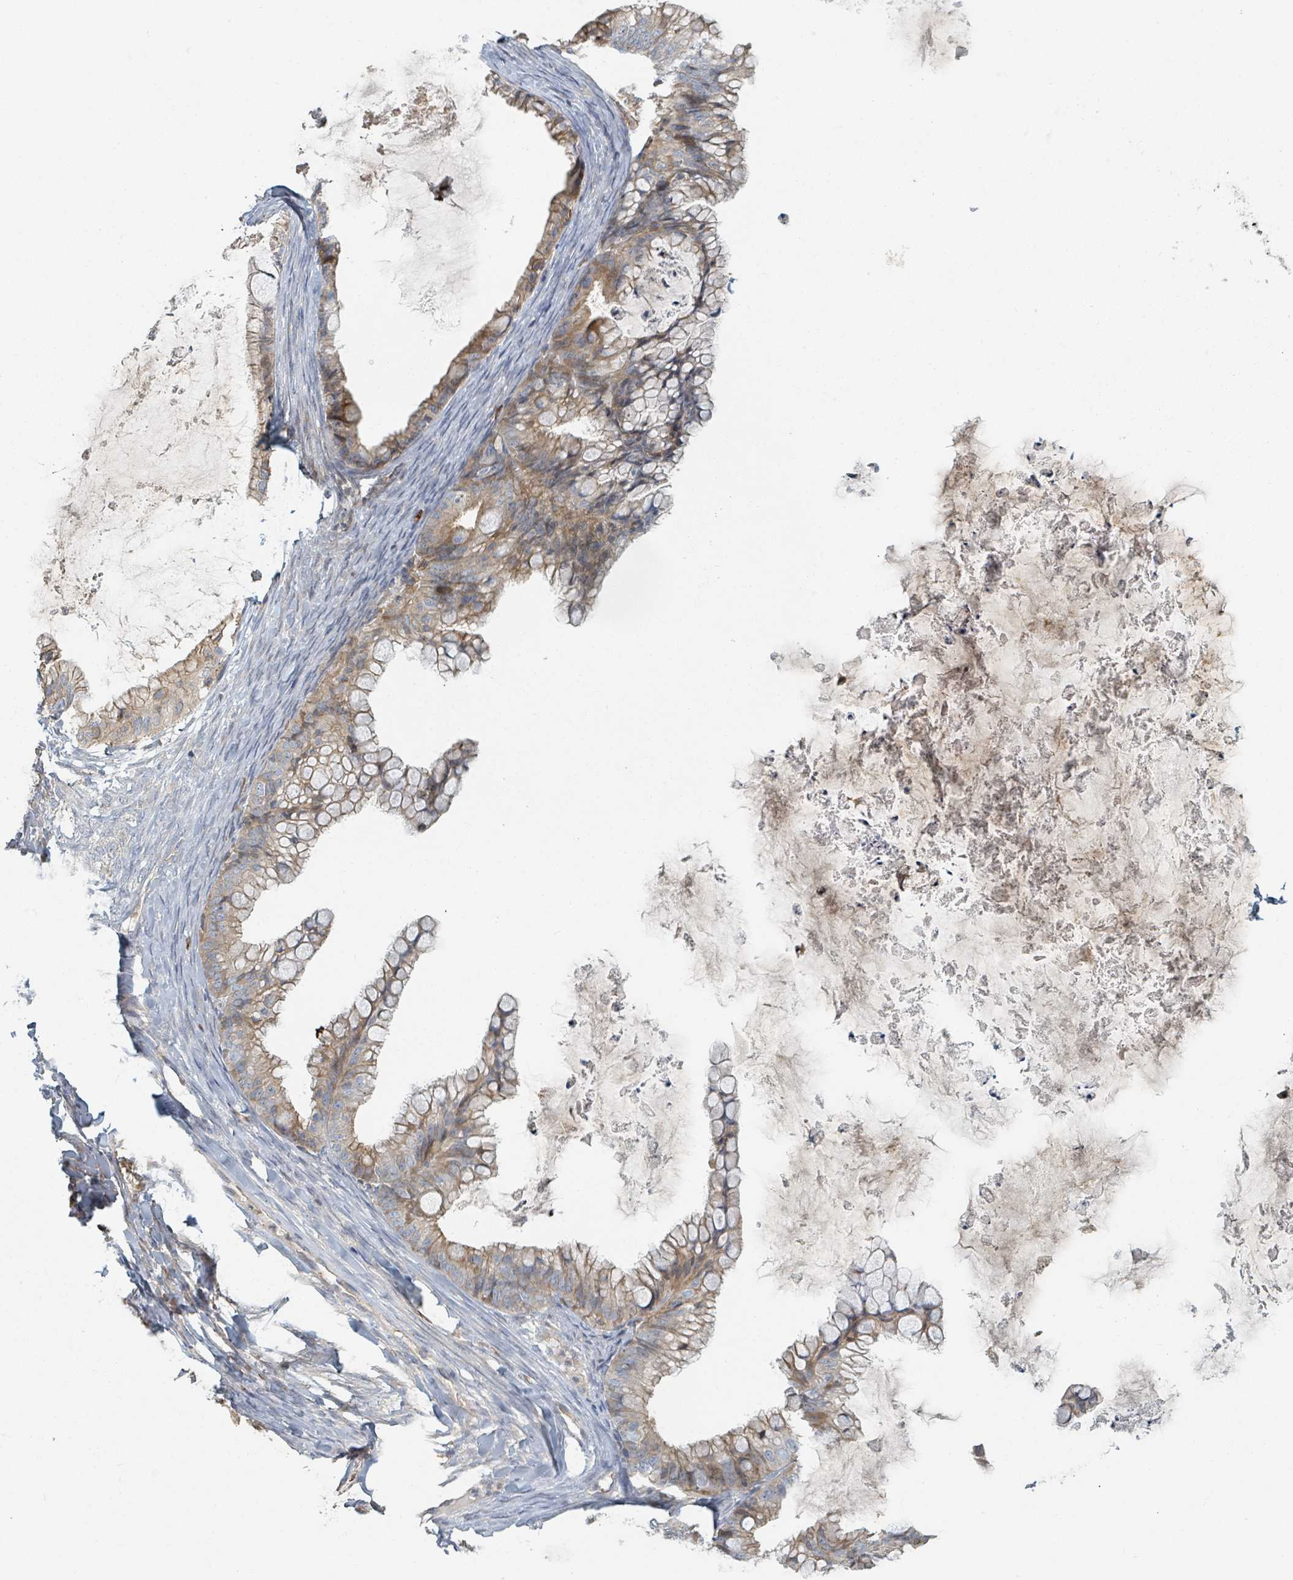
{"staining": {"intensity": "weak", "quantity": ">75%", "location": "cytoplasmic/membranous"}, "tissue": "ovarian cancer", "cell_type": "Tumor cells", "image_type": "cancer", "snomed": [{"axis": "morphology", "description": "Cystadenocarcinoma, mucinous, NOS"}, {"axis": "topography", "description": "Ovary"}], "caption": "High-power microscopy captured an immunohistochemistry micrograph of ovarian mucinous cystadenocarcinoma, revealing weak cytoplasmic/membranous positivity in about >75% of tumor cells.", "gene": "TRPC4AP", "patient": {"sex": "female", "age": 35}}